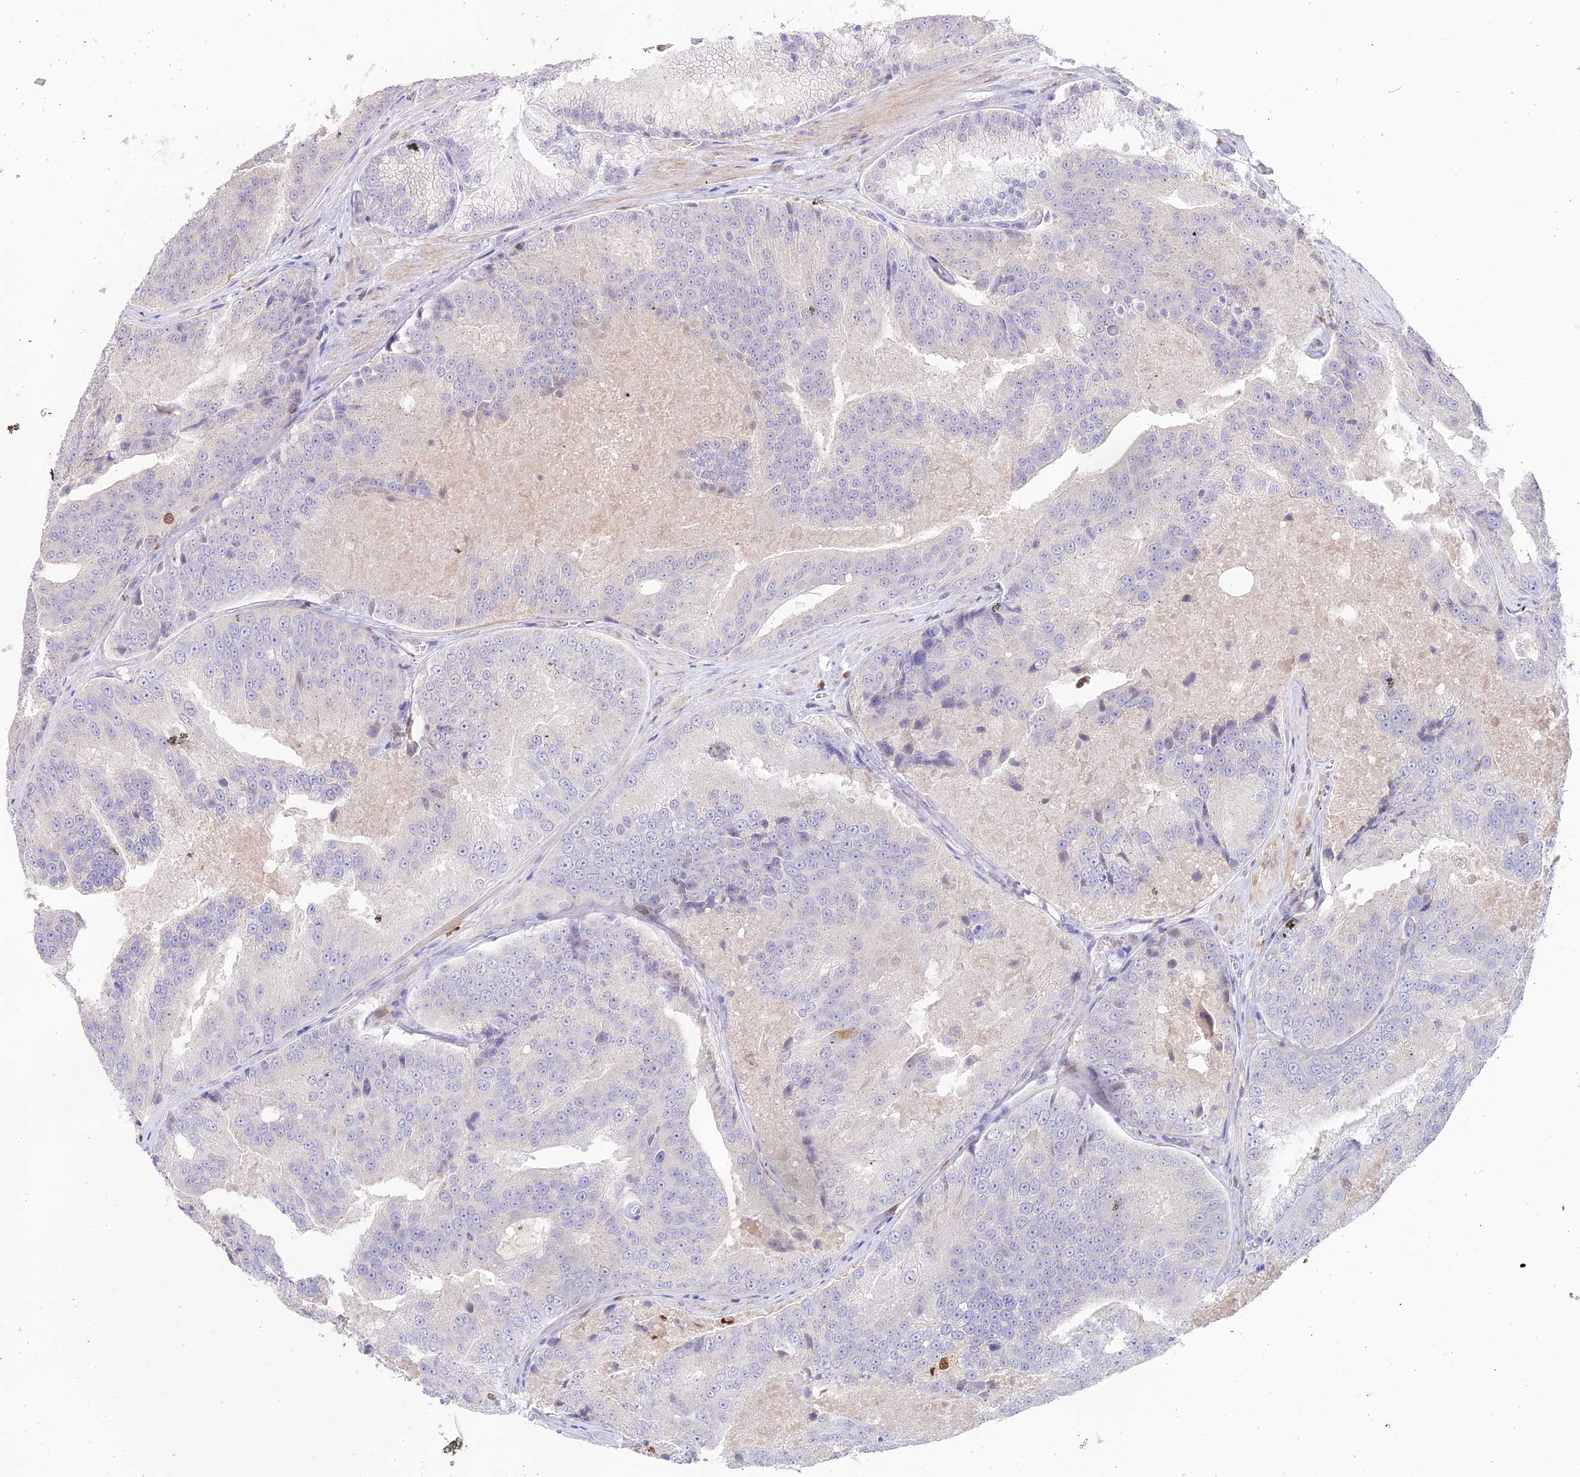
{"staining": {"intensity": "negative", "quantity": "none", "location": "none"}, "tissue": "prostate cancer", "cell_type": "Tumor cells", "image_type": "cancer", "snomed": [{"axis": "morphology", "description": "Adenocarcinoma, High grade"}, {"axis": "topography", "description": "Prostate"}], "caption": "Protein analysis of prostate cancer (high-grade adenocarcinoma) reveals no significant positivity in tumor cells. (Brightfield microscopy of DAB IHC at high magnification).", "gene": "DENND1C", "patient": {"sex": "male", "age": 61}}